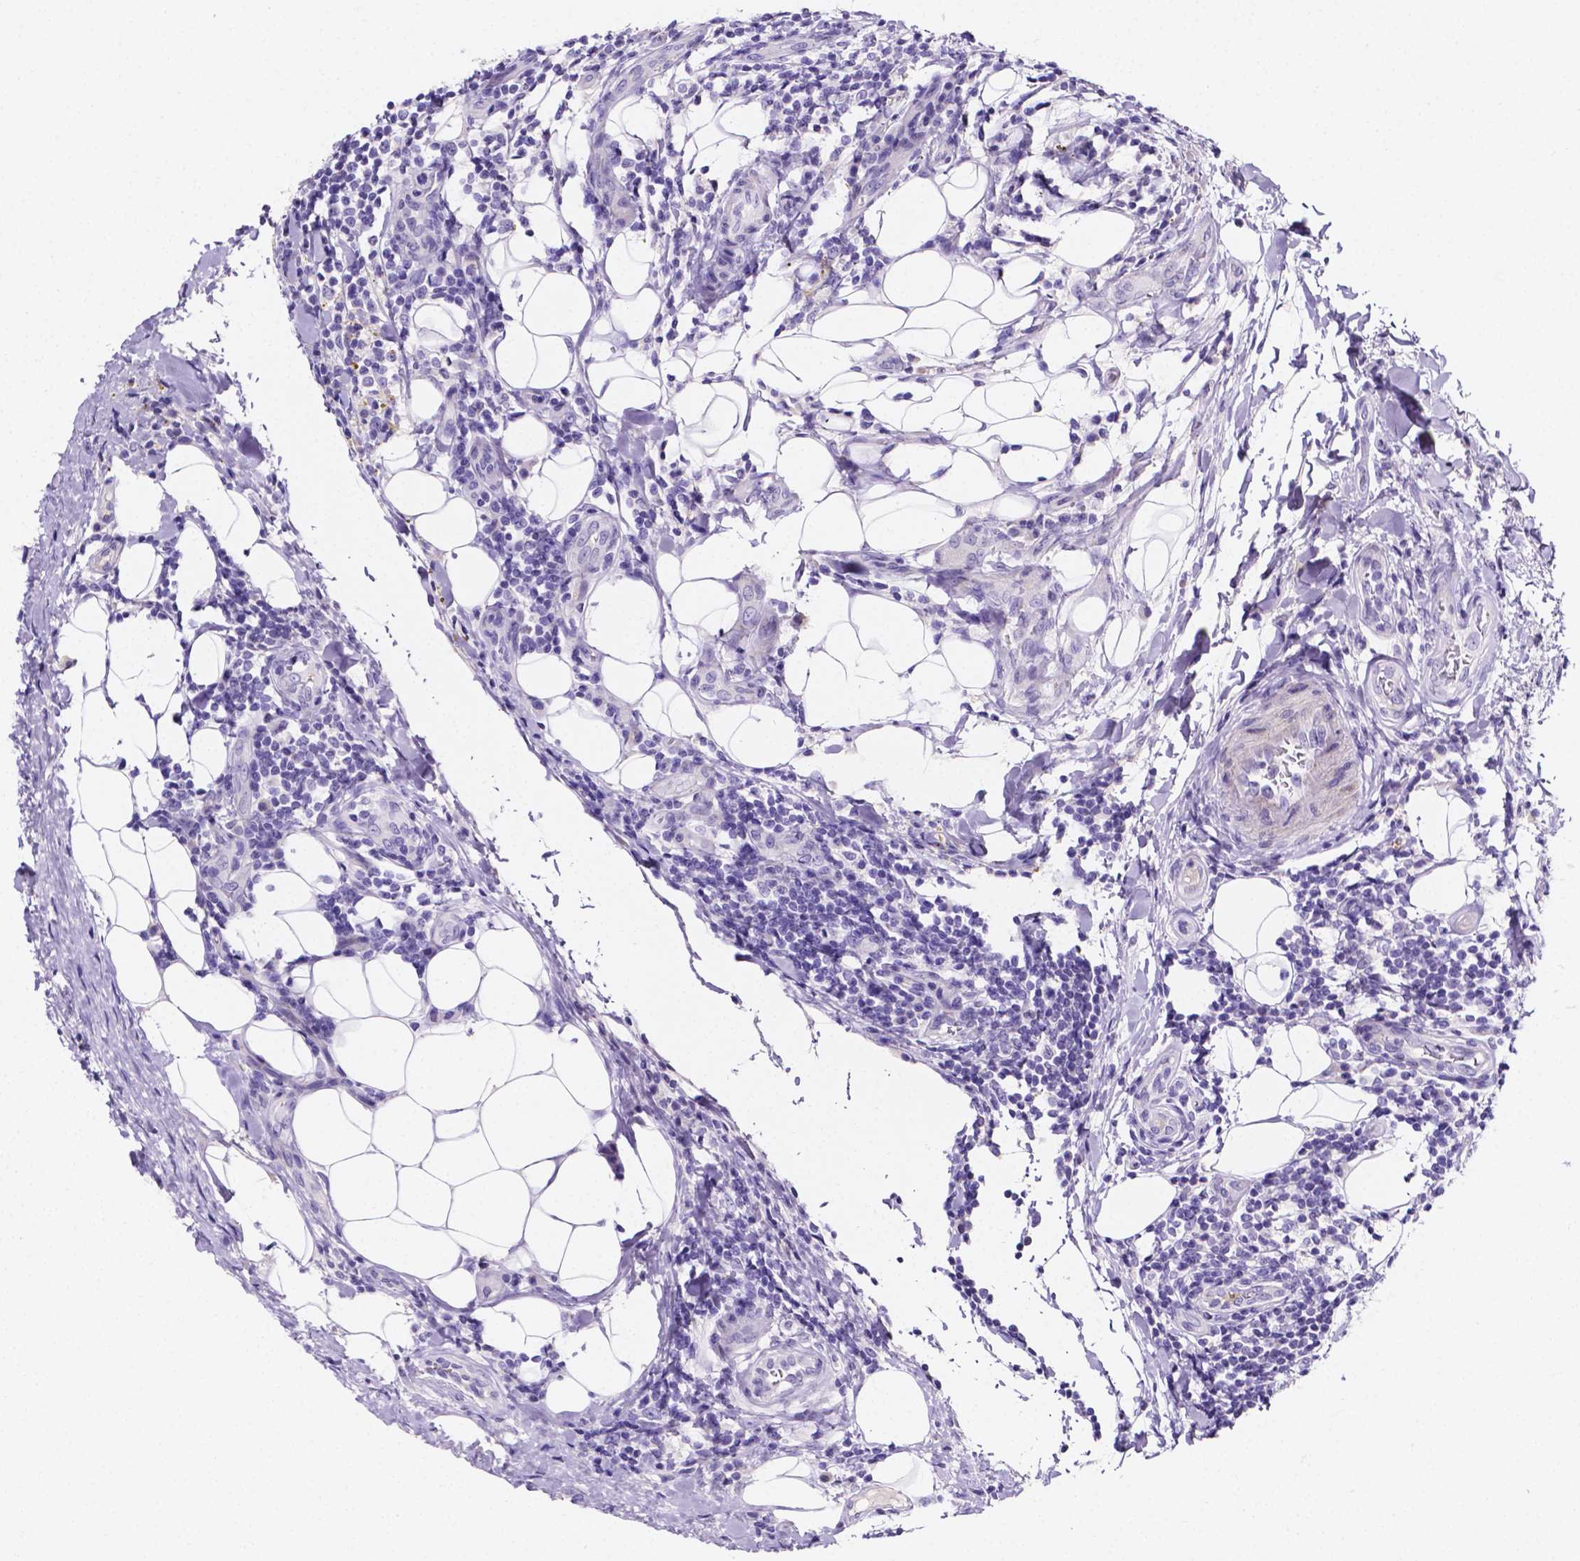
{"staining": {"intensity": "negative", "quantity": "none", "location": "none"}, "tissue": "testis cancer", "cell_type": "Tumor cells", "image_type": "cancer", "snomed": [{"axis": "morphology", "description": "Carcinoma, Embryonal, NOS"}, {"axis": "topography", "description": "Testis"}], "caption": "A photomicrograph of human testis cancer is negative for staining in tumor cells.", "gene": "NRGN", "patient": {"sex": "male", "age": 24}}